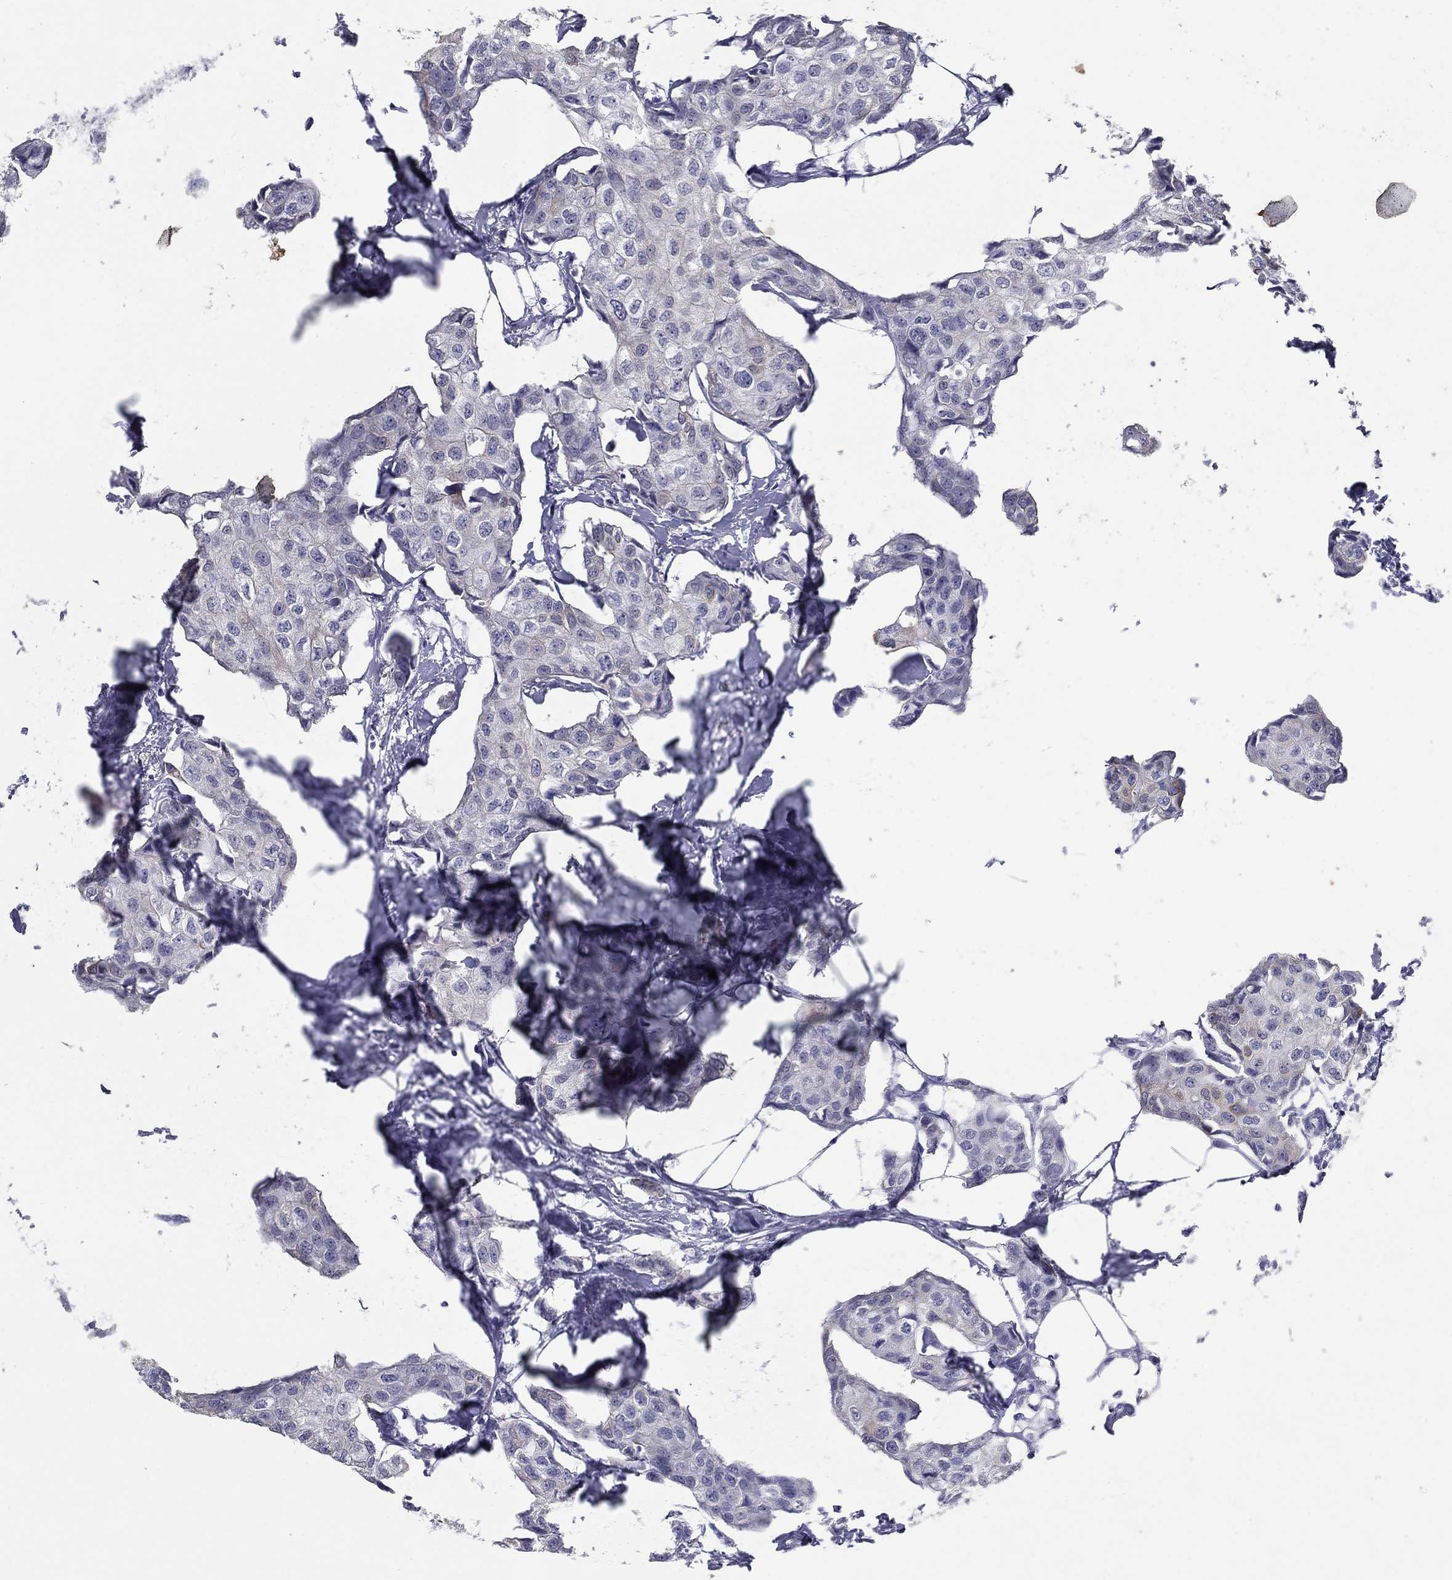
{"staining": {"intensity": "negative", "quantity": "none", "location": "none"}, "tissue": "breast cancer", "cell_type": "Tumor cells", "image_type": "cancer", "snomed": [{"axis": "morphology", "description": "Duct carcinoma"}, {"axis": "topography", "description": "Breast"}], "caption": "Histopathology image shows no significant protein positivity in tumor cells of breast cancer.", "gene": "KRT75", "patient": {"sex": "female", "age": 80}}